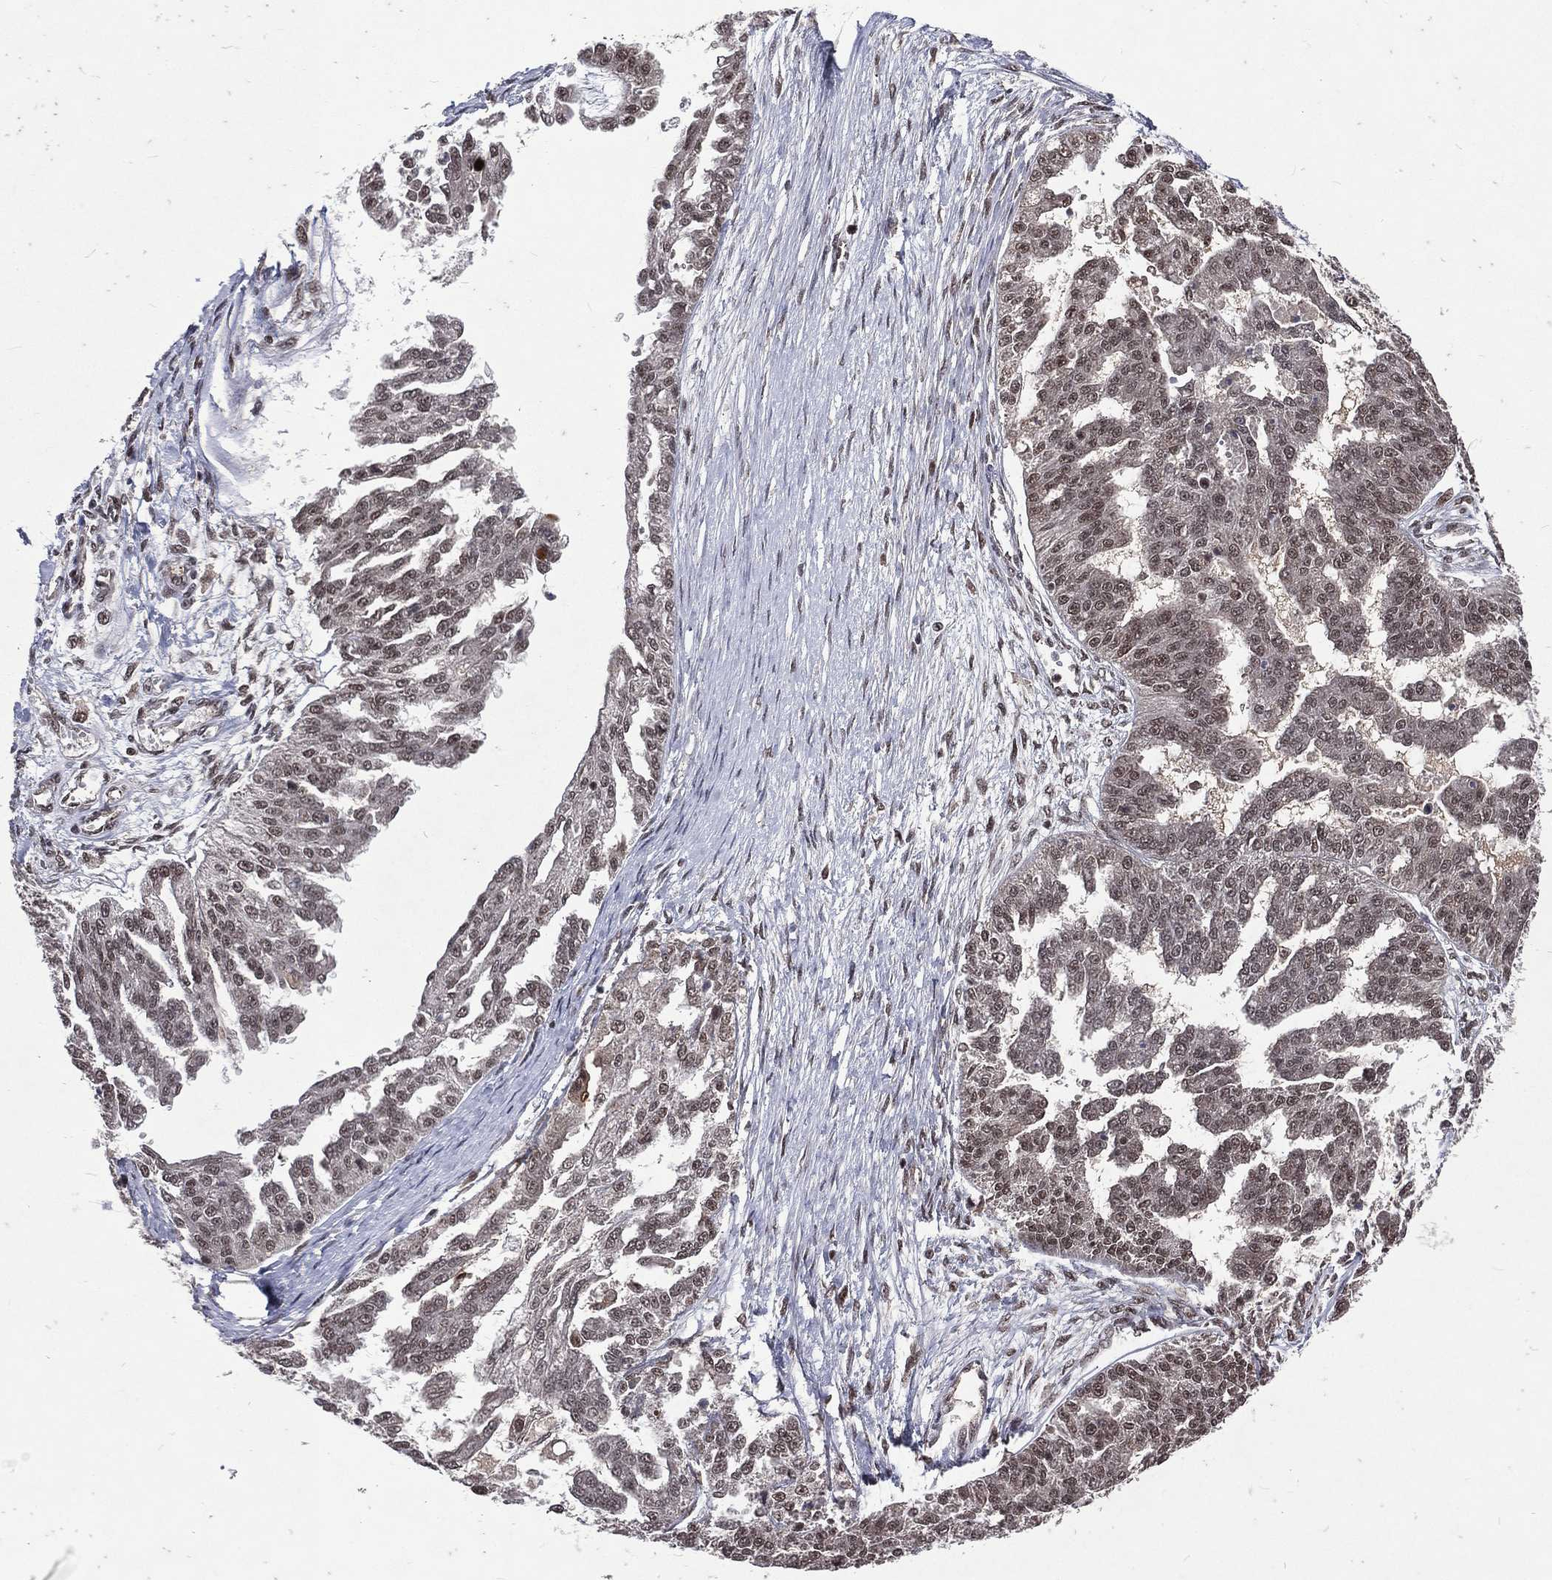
{"staining": {"intensity": "moderate", "quantity": "<25%", "location": "nuclear"}, "tissue": "ovarian cancer", "cell_type": "Tumor cells", "image_type": "cancer", "snomed": [{"axis": "morphology", "description": "Cystadenocarcinoma, serous, NOS"}, {"axis": "topography", "description": "Ovary"}], "caption": "Approximately <25% of tumor cells in human serous cystadenocarcinoma (ovarian) demonstrate moderate nuclear protein staining as visualized by brown immunohistochemical staining.", "gene": "DMAP1", "patient": {"sex": "female", "age": 58}}